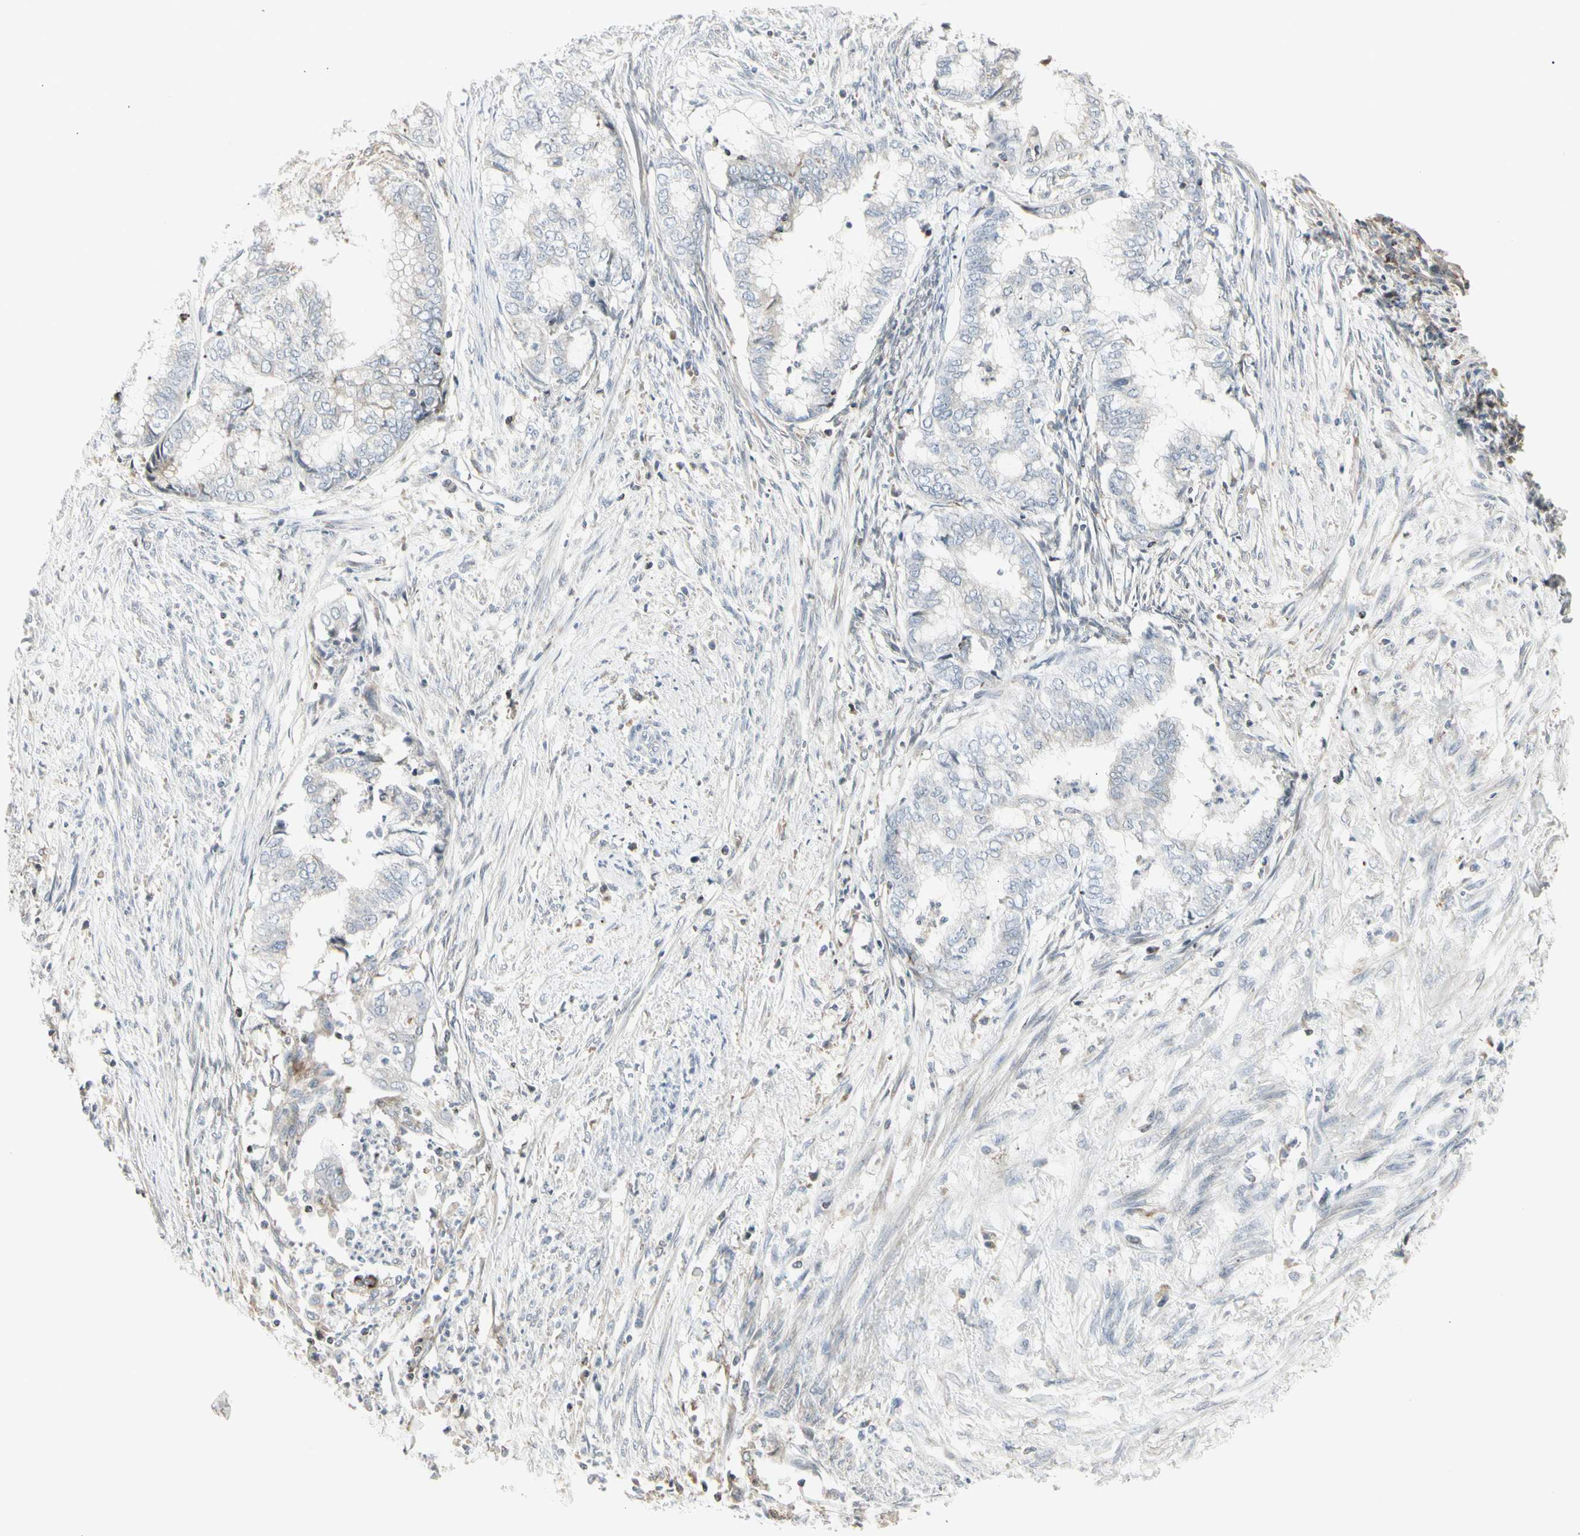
{"staining": {"intensity": "negative", "quantity": "none", "location": "none"}, "tissue": "endometrial cancer", "cell_type": "Tumor cells", "image_type": "cancer", "snomed": [{"axis": "morphology", "description": "Necrosis, NOS"}, {"axis": "morphology", "description": "Adenocarcinoma, NOS"}, {"axis": "topography", "description": "Endometrium"}], "caption": "Immunohistochemical staining of human endometrial cancer (adenocarcinoma) displays no significant expression in tumor cells.", "gene": "TMEM176A", "patient": {"sex": "female", "age": 79}}